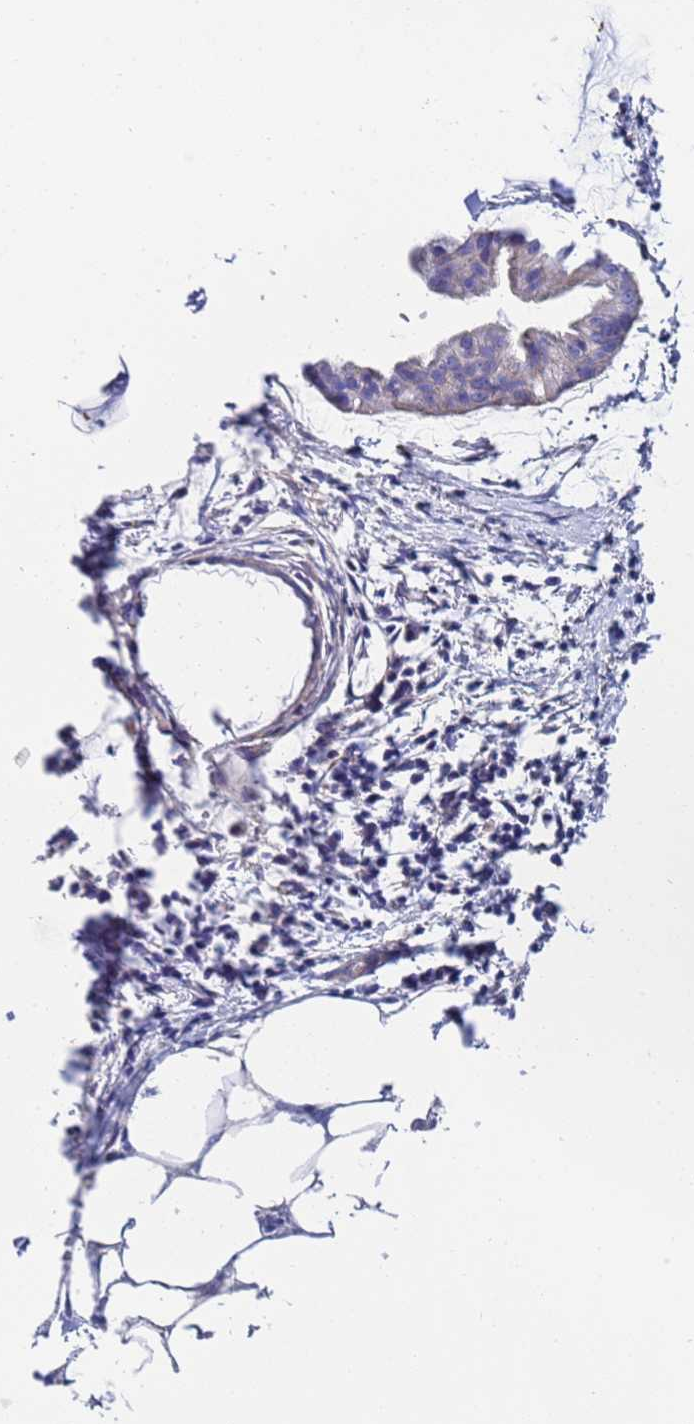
{"staining": {"intensity": "negative", "quantity": "none", "location": "none"}, "tissue": "ovarian cancer", "cell_type": "Tumor cells", "image_type": "cancer", "snomed": [{"axis": "morphology", "description": "Cystadenocarcinoma, mucinous, NOS"}, {"axis": "topography", "description": "Ovary"}], "caption": "The histopathology image demonstrates no significant positivity in tumor cells of ovarian cancer. Brightfield microscopy of immunohistochemistry (IHC) stained with DAB (brown) and hematoxylin (blue), captured at high magnification.", "gene": "RAB39B", "patient": {"sex": "female", "age": 73}}